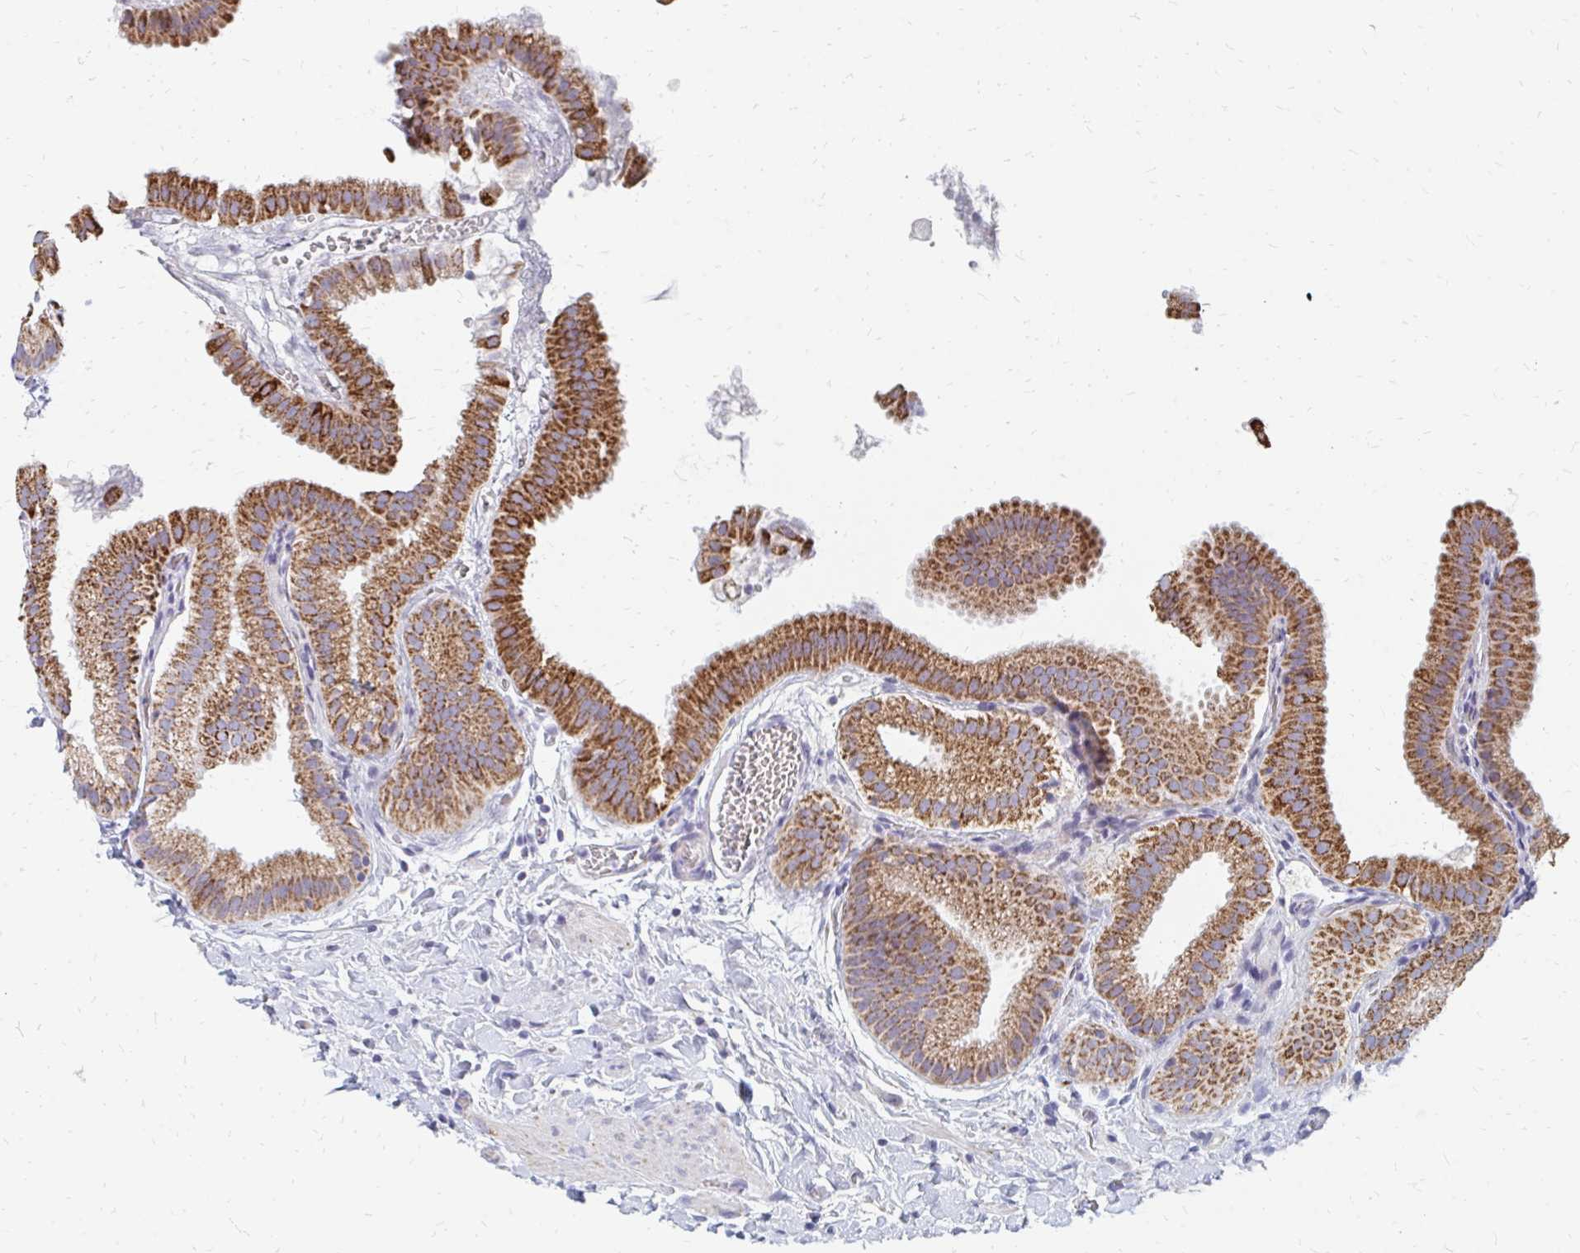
{"staining": {"intensity": "strong", "quantity": ">75%", "location": "cytoplasmic/membranous"}, "tissue": "gallbladder", "cell_type": "Glandular cells", "image_type": "normal", "snomed": [{"axis": "morphology", "description": "Normal tissue, NOS"}, {"axis": "topography", "description": "Gallbladder"}], "caption": "Immunohistochemistry (IHC) staining of unremarkable gallbladder, which demonstrates high levels of strong cytoplasmic/membranous positivity in approximately >75% of glandular cells indicating strong cytoplasmic/membranous protein positivity. The staining was performed using DAB (brown) for protein detection and nuclei were counterstained in hematoxylin (blue).", "gene": "OR10V1", "patient": {"sex": "female", "age": 63}}